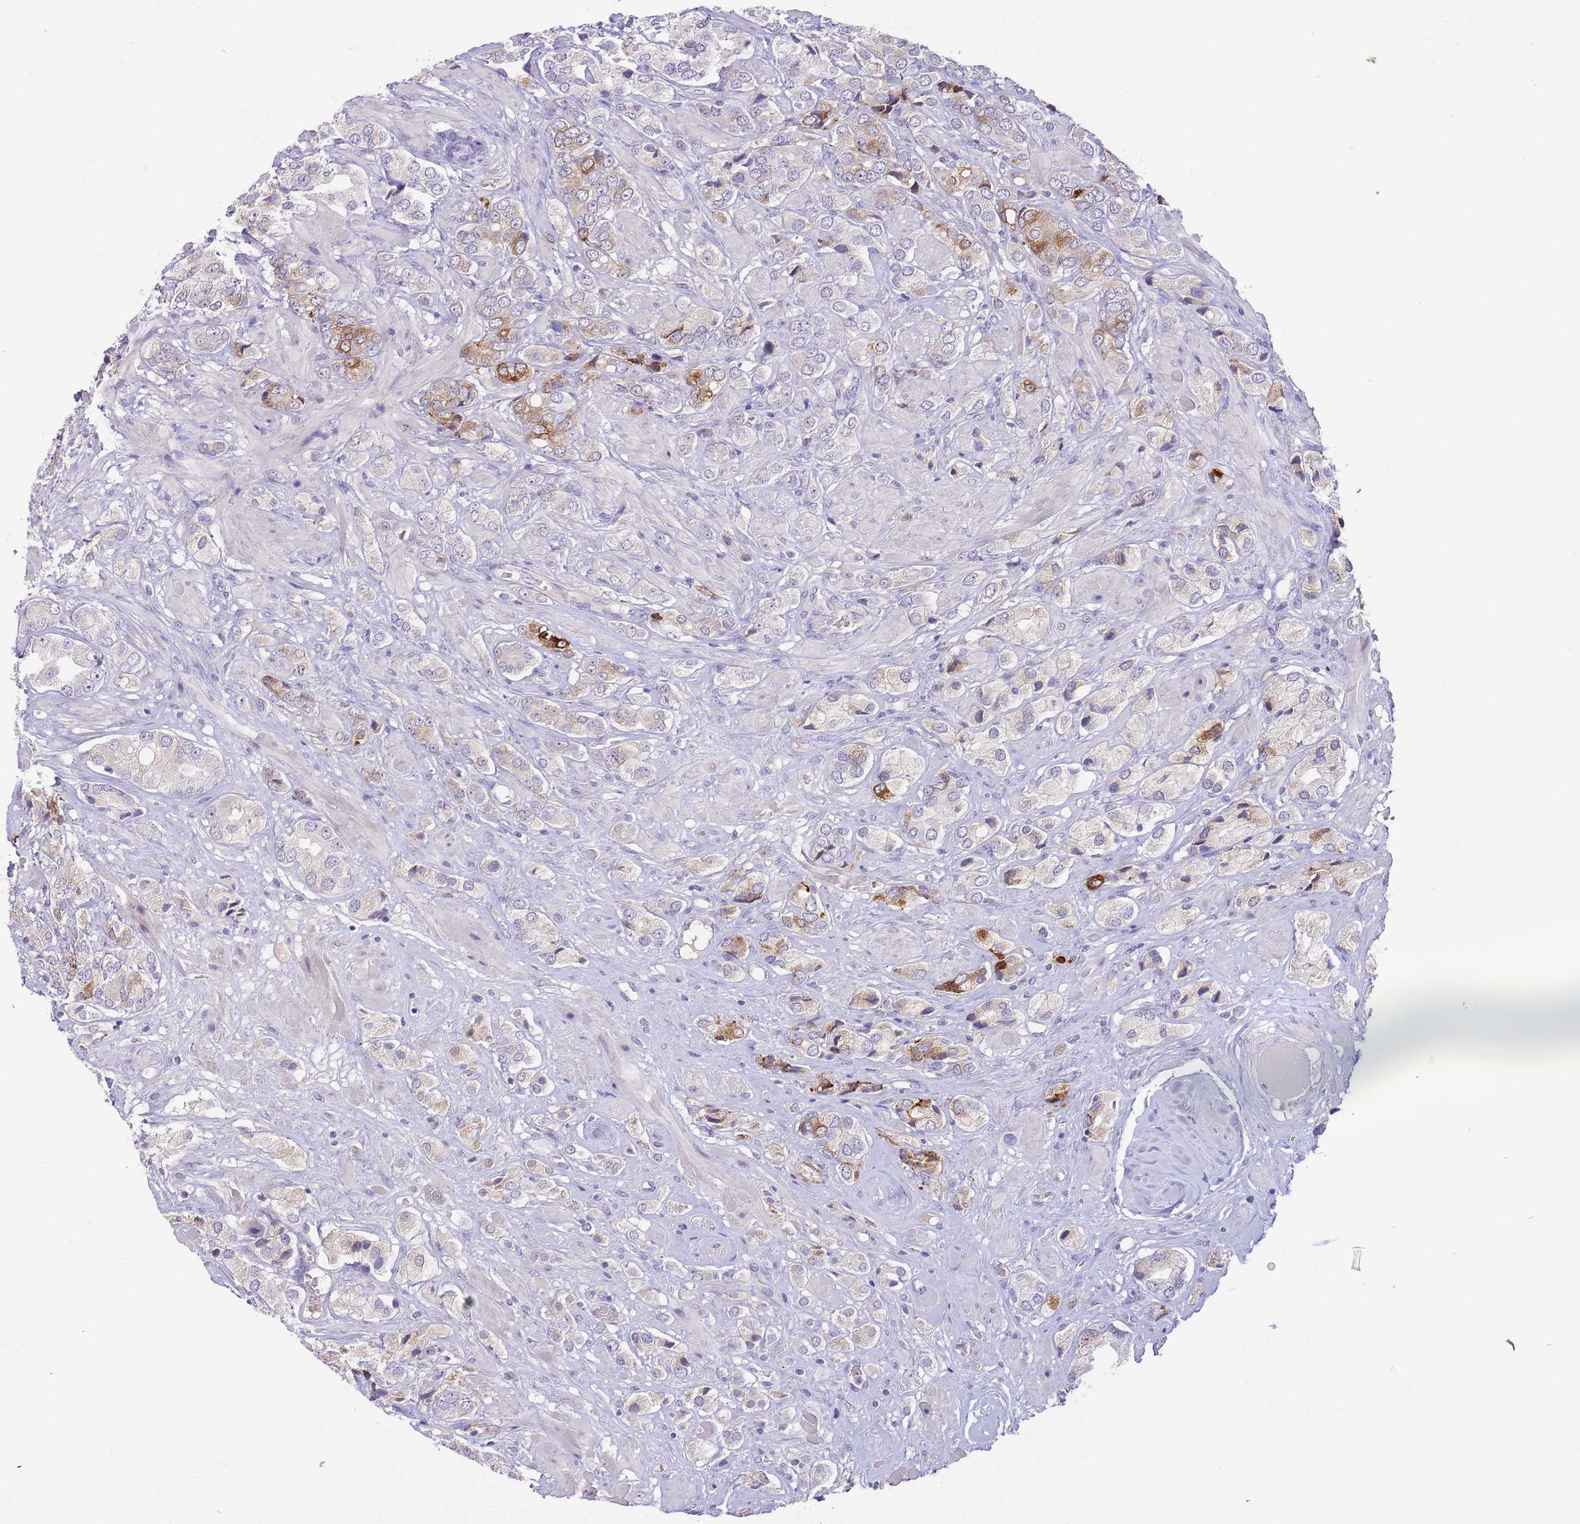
{"staining": {"intensity": "moderate", "quantity": "<25%", "location": "cytoplasmic/membranous"}, "tissue": "prostate cancer", "cell_type": "Tumor cells", "image_type": "cancer", "snomed": [{"axis": "morphology", "description": "Adenocarcinoma, High grade"}, {"axis": "topography", "description": "Prostate and seminal vesicle, NOS"}], "caption": "Protein expression analysis of human prostate cancer (adenocarcinoma (high-grade)) reveals moderate cytoplasmic/membranous expression in approximately <25% of tumor cells. The protein is shown in brown color, while the nuclei are stained blue.", "gene": "SFTPA1", "patient": {"sex": "male", "age": 64}}